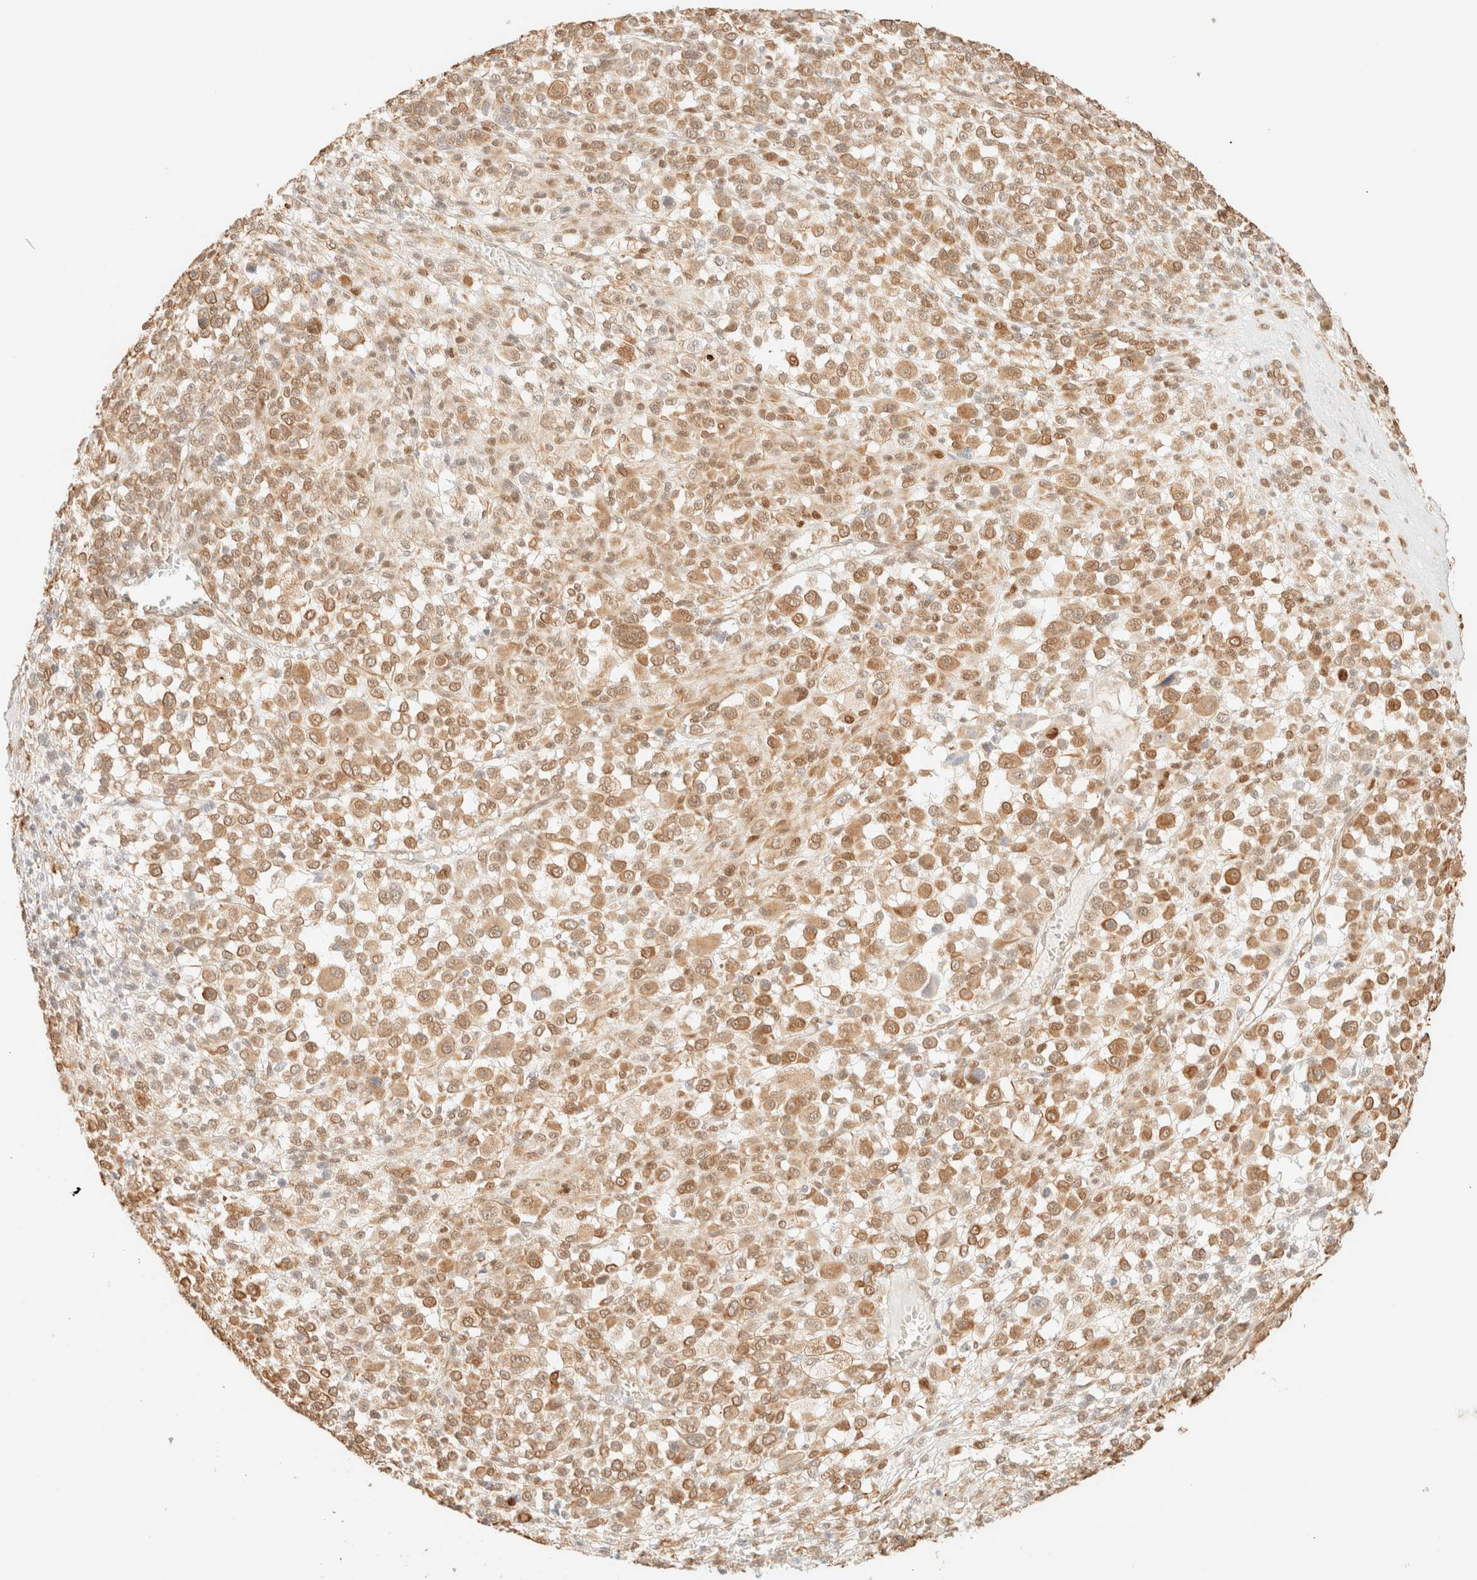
{"staining": {"intensity": "moderate", "quantity": ">75%", "location": "cytoplasmic/membranous,nuclear"}, "tissue": "melanoma", "cell_type": "Tumor cells", "image_type": "cancer", "snomed": [{"axis": "morphology", "description": "Malignant melanoma, Metastatic site"}, {"axis": "topography", "description": "Skin"}], "caption": "Immunohistochemistry staining of malignant melanoma (metastatic site), which shows medium levels of moderate cytoplasmic/membranous and nuclear expression in approximately >75% of tumor cells indicating moderate cytoplasmic/membranous and nuclear protein expression. The staining was performed using DAB (brown) for protein detection and nuclei were counterstained in hematoxylin (blue).", "gene": "ZSCAN18", "patient": {"sex": "female", "age": 74}}